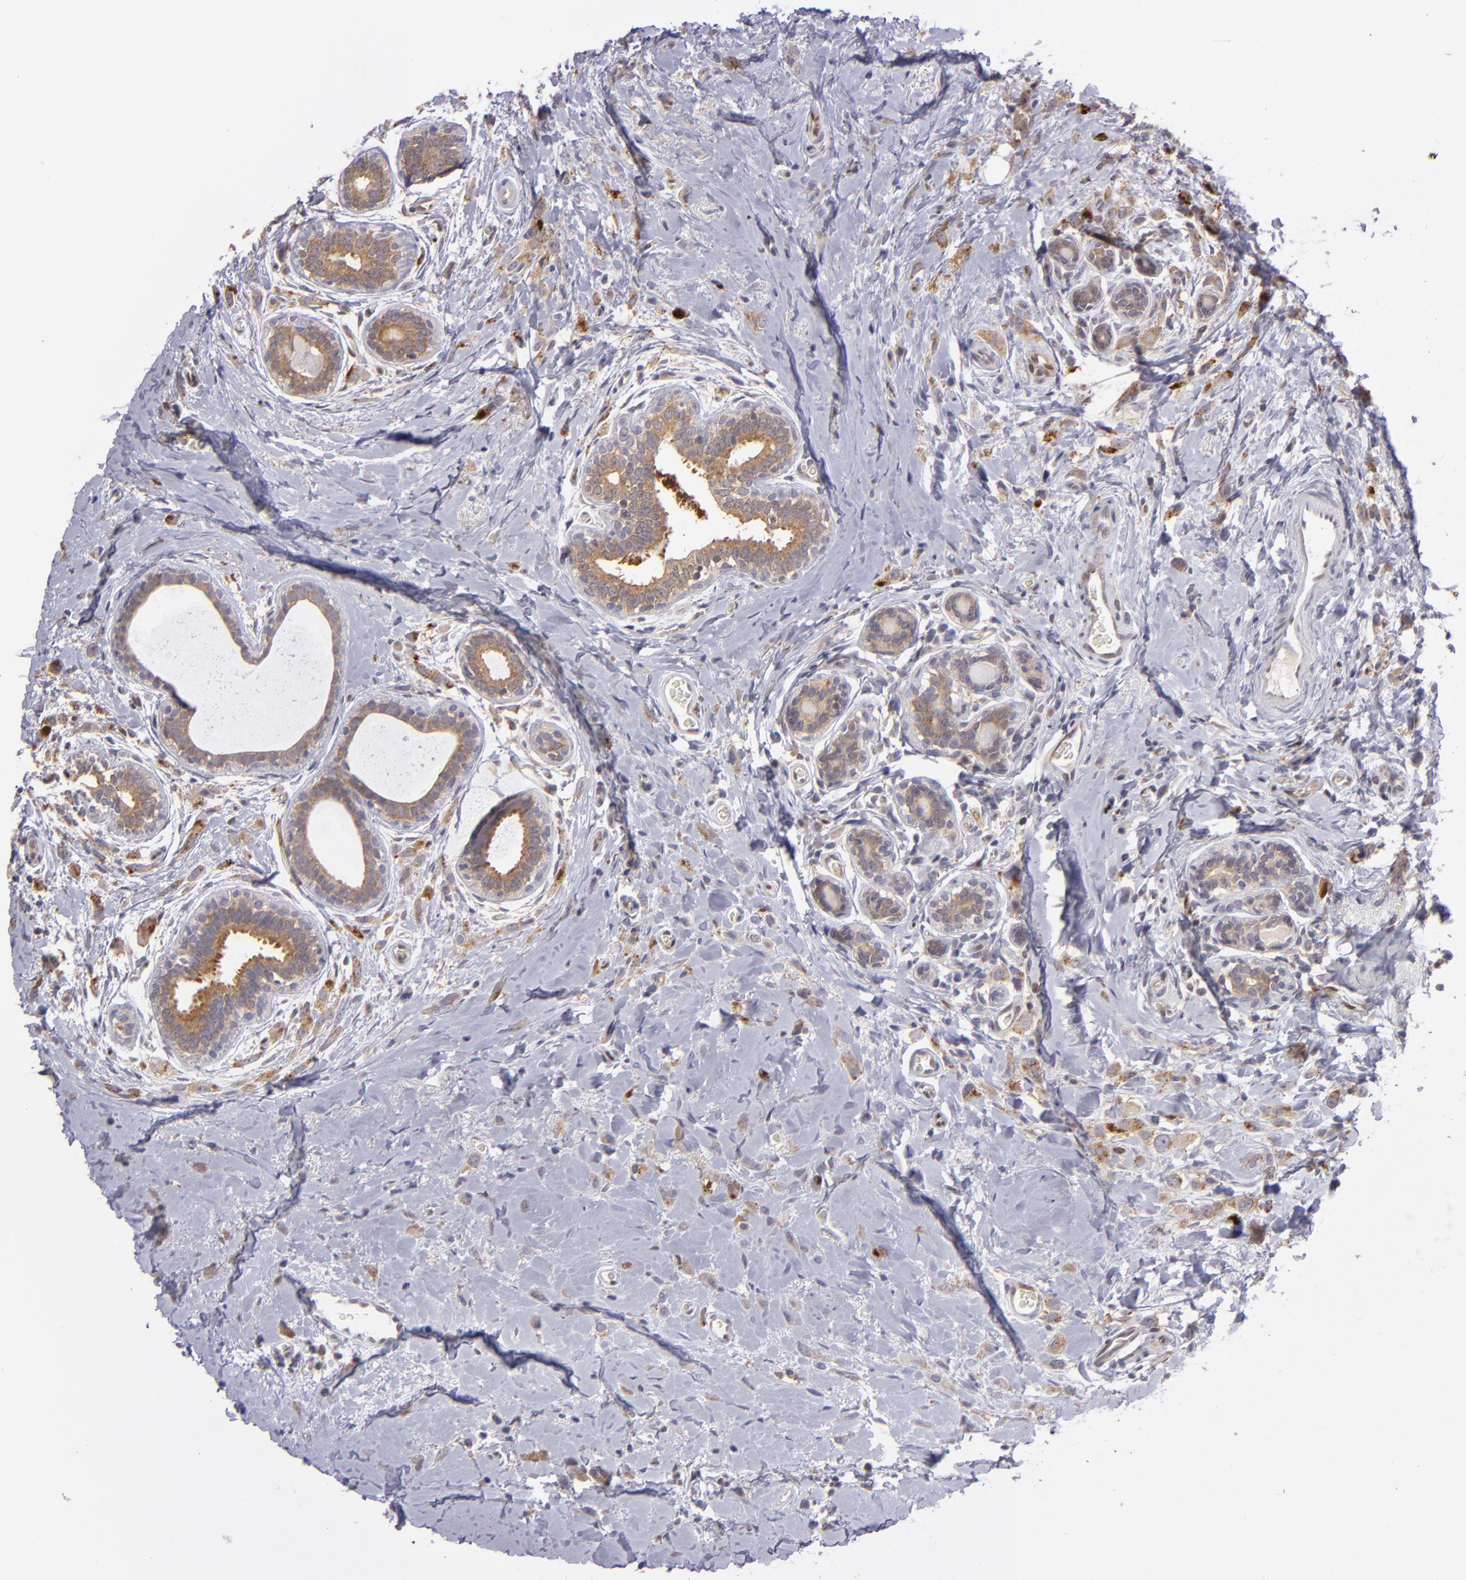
{"staining": {"intensity": "moderate", "quantity": ">75%", "location": "cytoplasmic/membranous"}, "tissue": "breast cancer", "cell_type": "Tumor cells", "image_type": "cancer", "snomed": [{"axis": "morphology", "description": "Lobular carcinoma"}, {"axis": "topography", "description": "Breast"}], "caption": "Immunohistochemical staining of lobular carcinoma (breast) exhibits moderate cytoplasmic/membranous protein staining in approximately >75% of tumor cells.", "gene": "PTPN13", "patient": {"sex": "female", "age": 57}}